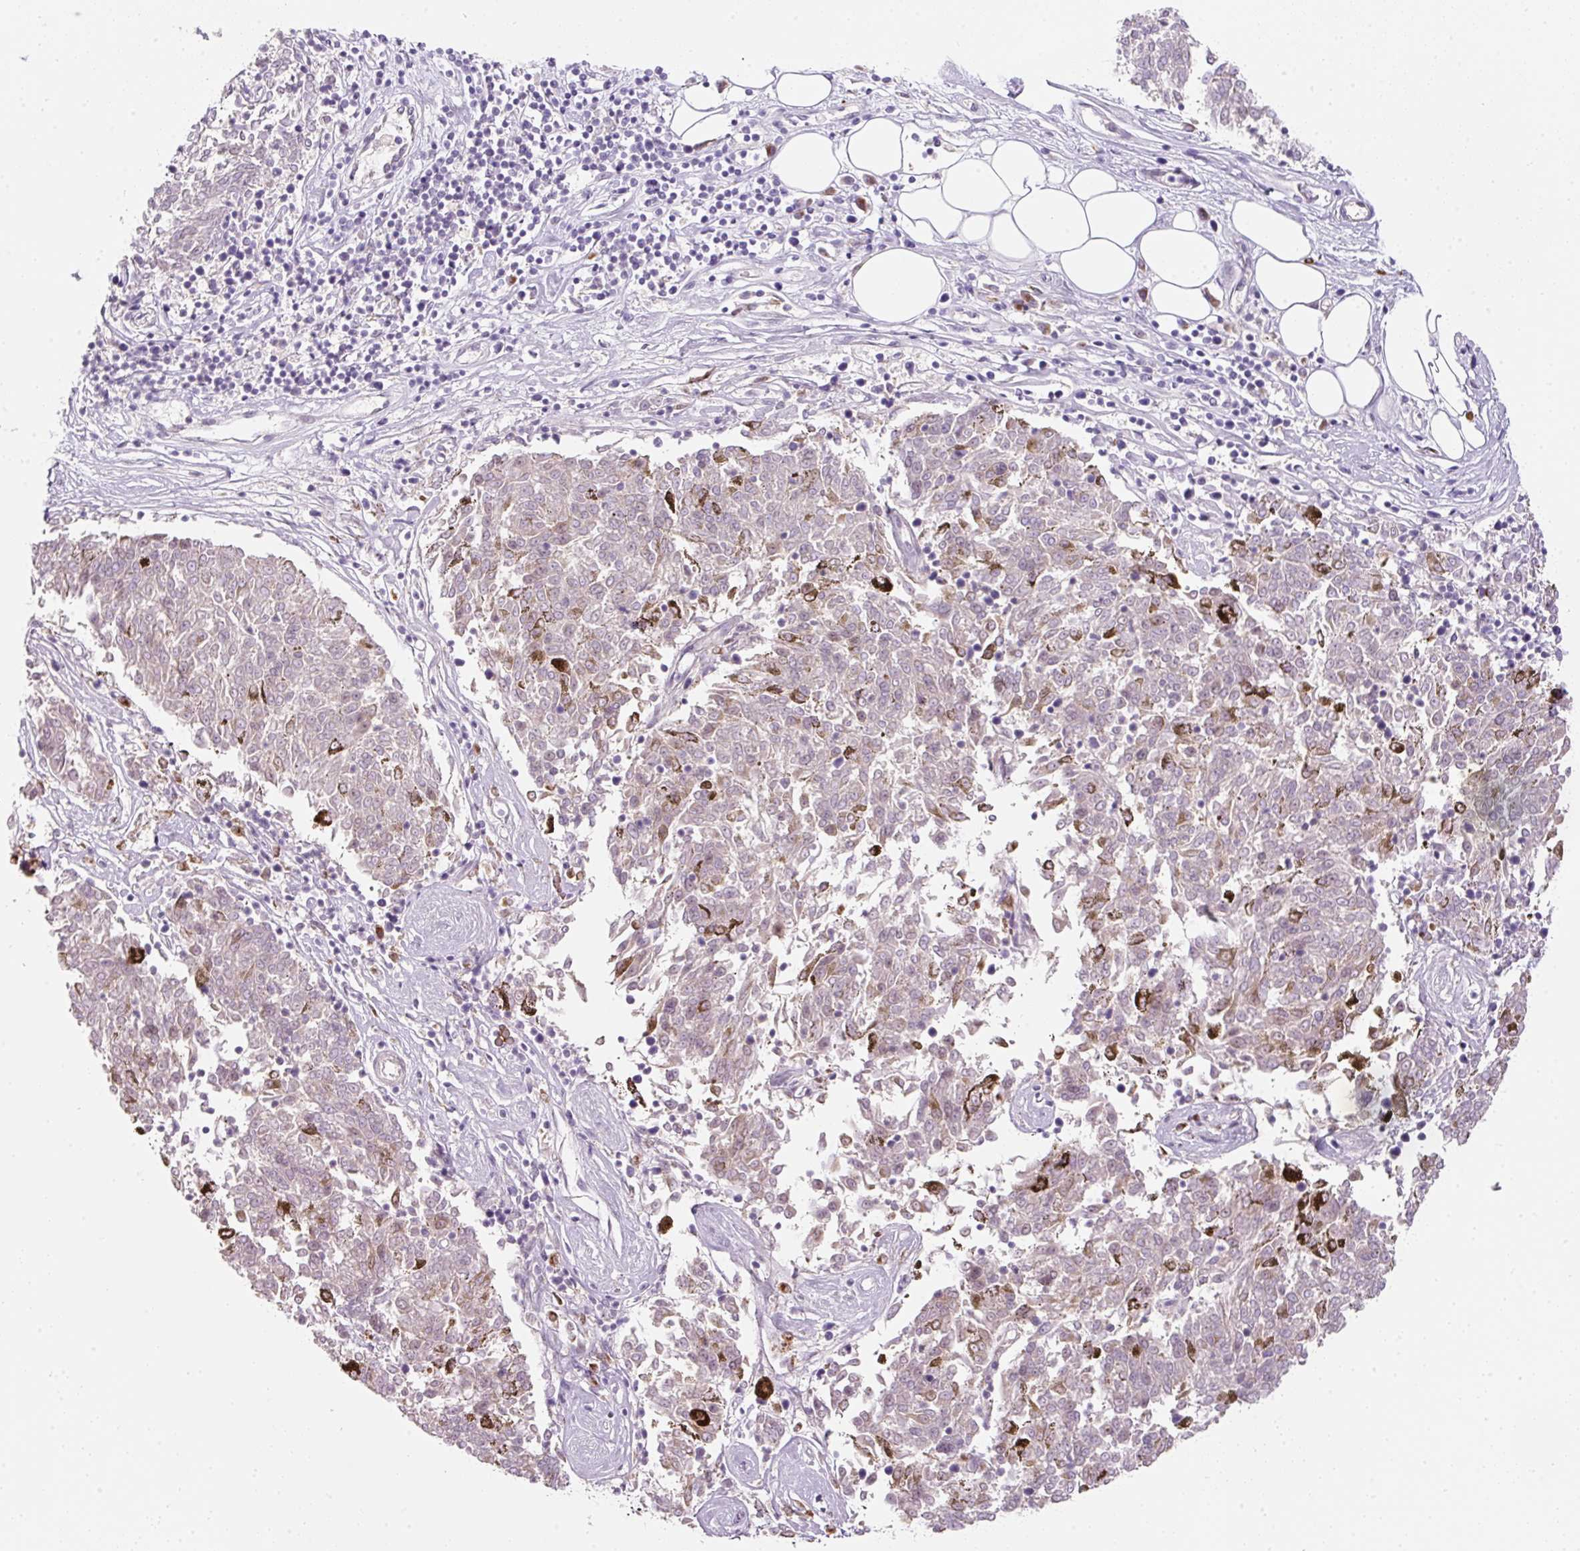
{"staining": {"intensity": "negative", "quantity": "none", "location": "none"}, "tissue": "melanoma", "cell_type": "Tumor cells", "image_type": "cancer", "snomed": [{"axis": "morphology", "description": "Malignant melanoma, NOS"}, {"axis": "topography", "description": "Skin"}], "caption": "This is an IHC photomicrograph of melanoma. There is no positivity in tumor cells.", "gene": "NBPF11", "patient": {"sex": "female", "age": 72}}